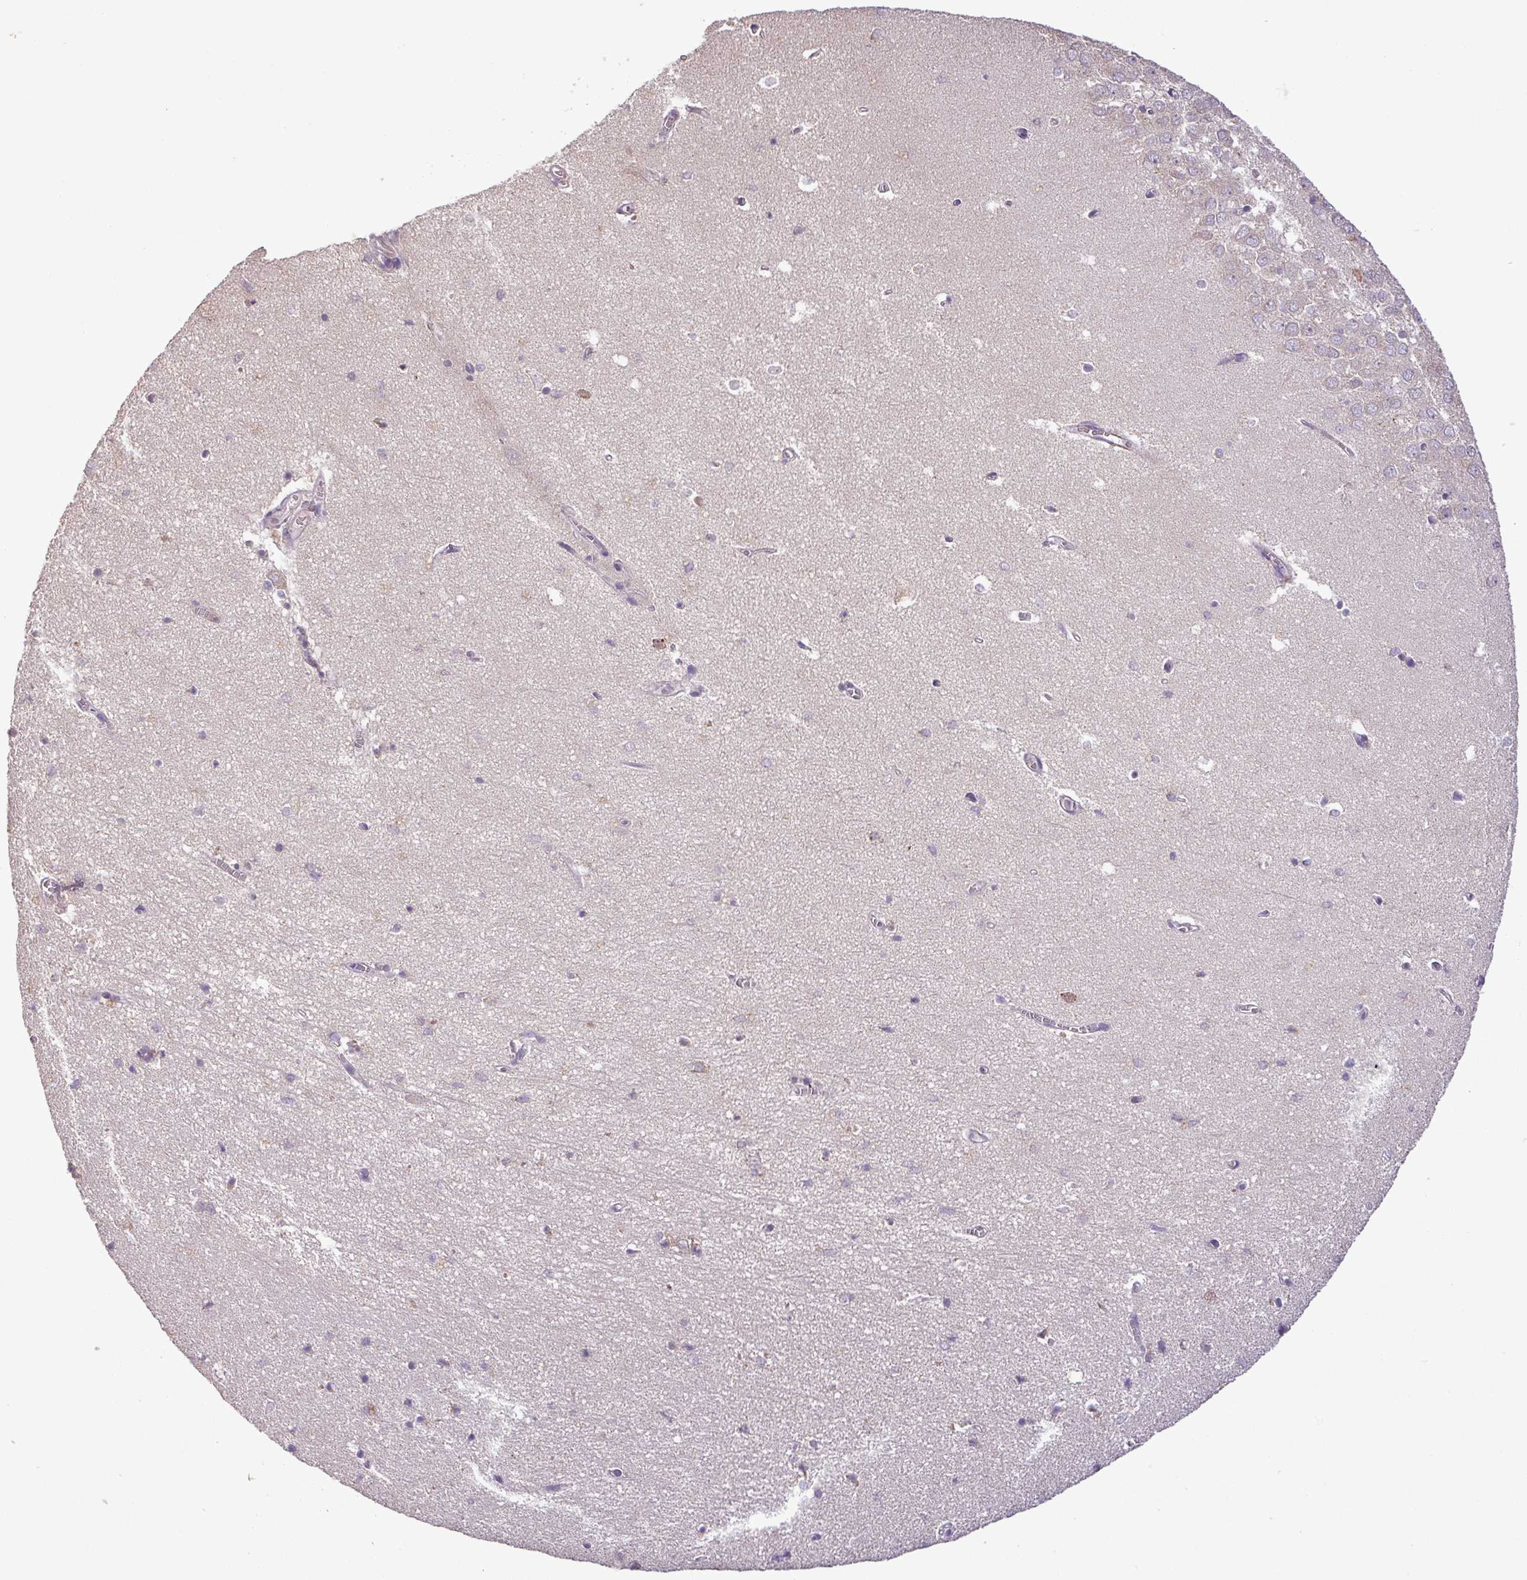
{"staining": {"intensity": "negative", "quantity": "none", "location": "none"}, "tissue": "hippocampus", "cell_type": "Glial cells", "image_type": "normal", "snomed": [{"axis": "morphology", "description": "Normal tissue, NOS"}, {"axis": "topography", "description": "Hippocampus"}], "caption": "The micrograph reveals no staining of glial cells in normal hippocampus.", "gene": "MOCS3", "patient": {"sex": "female", "age": 64}}